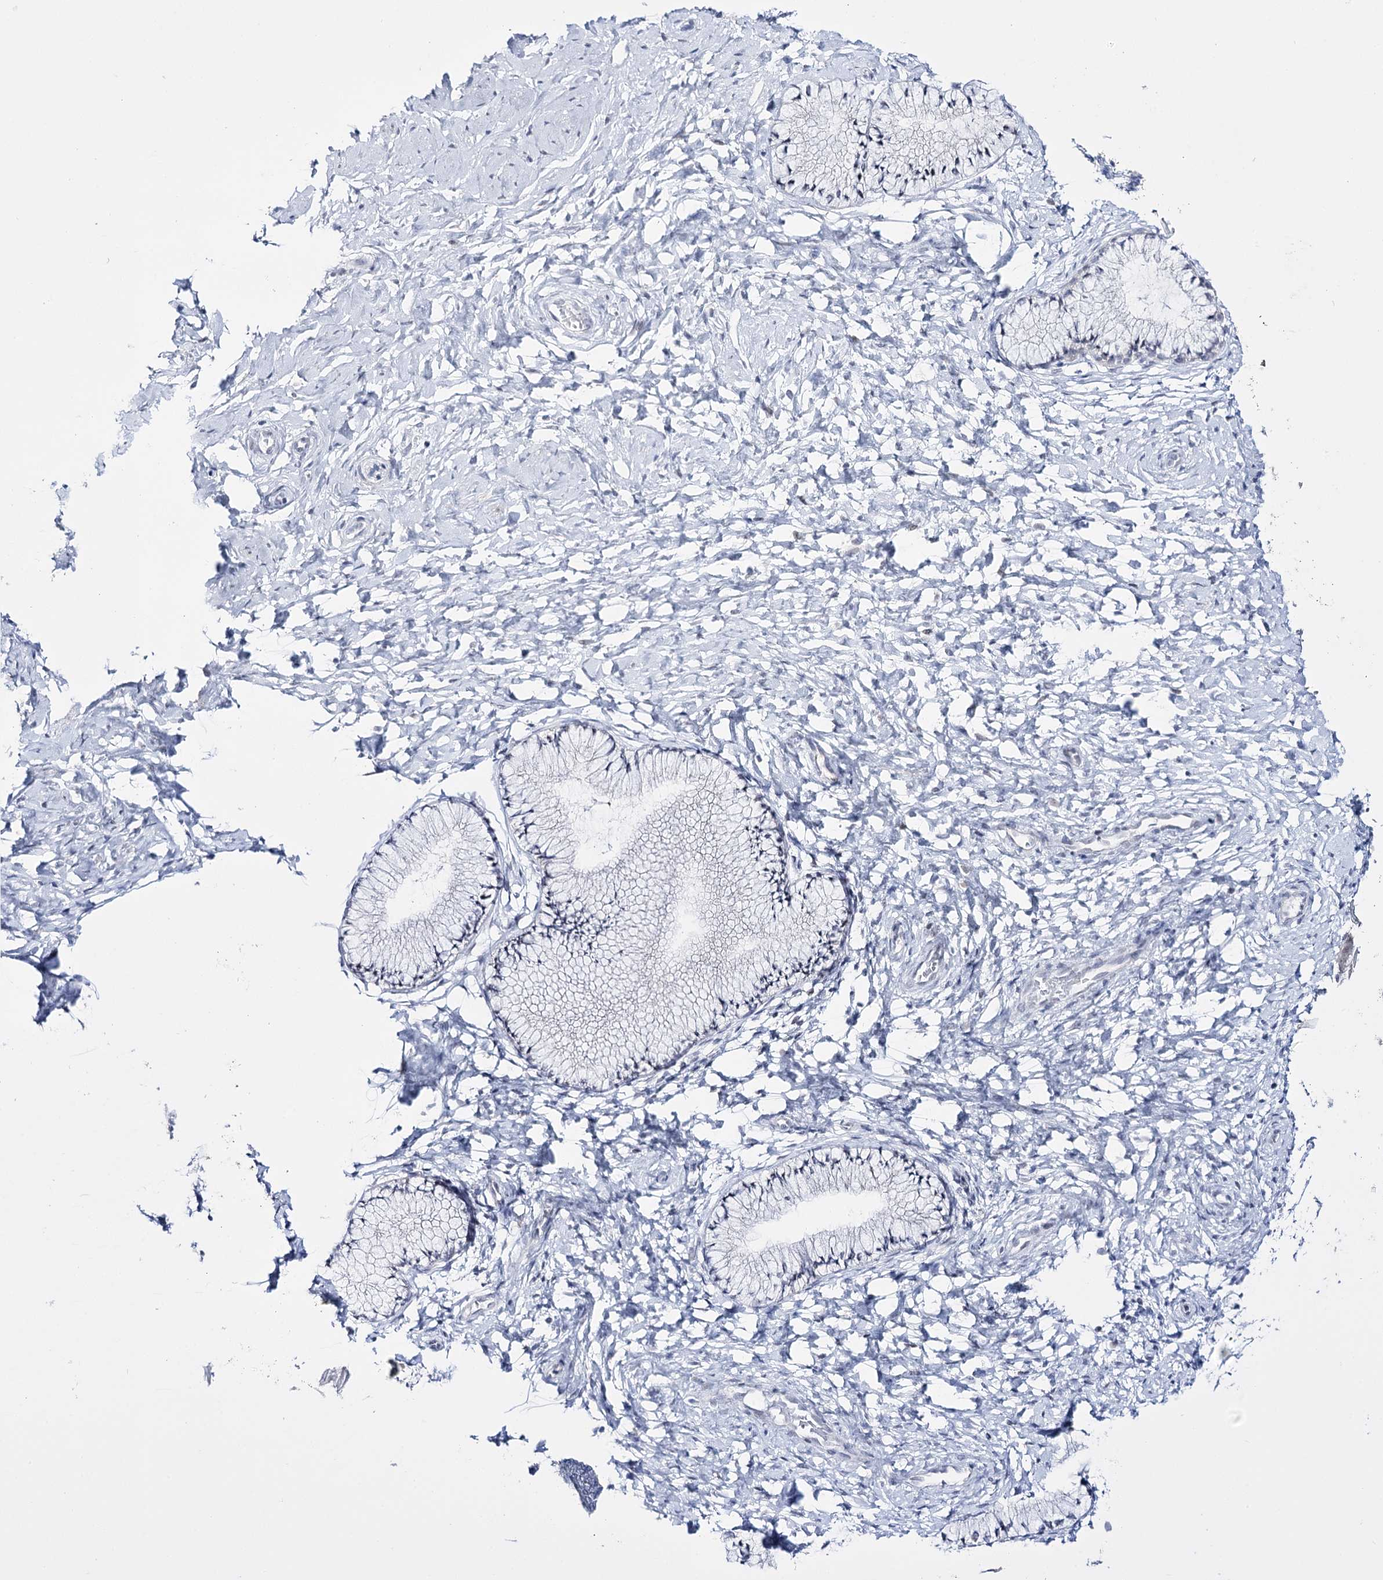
{"staining": {"intensity": "negative", "quantity": "none", "location": "none"}, "tissue": "cervix", "cell_type": "Glandular cells", "image_type": "normal", "snomed": [{"axis": "morphology", "description": "Normal tissue, NOS"}, {"axis": "topography", "description": "Cervix"}], "caption": "Immunohistochemical staining of normal cervix demonstrates no significant positivity in glandular cells.", "gene": "RBM15B", "patient": {"sex": "female", "age": 33}}